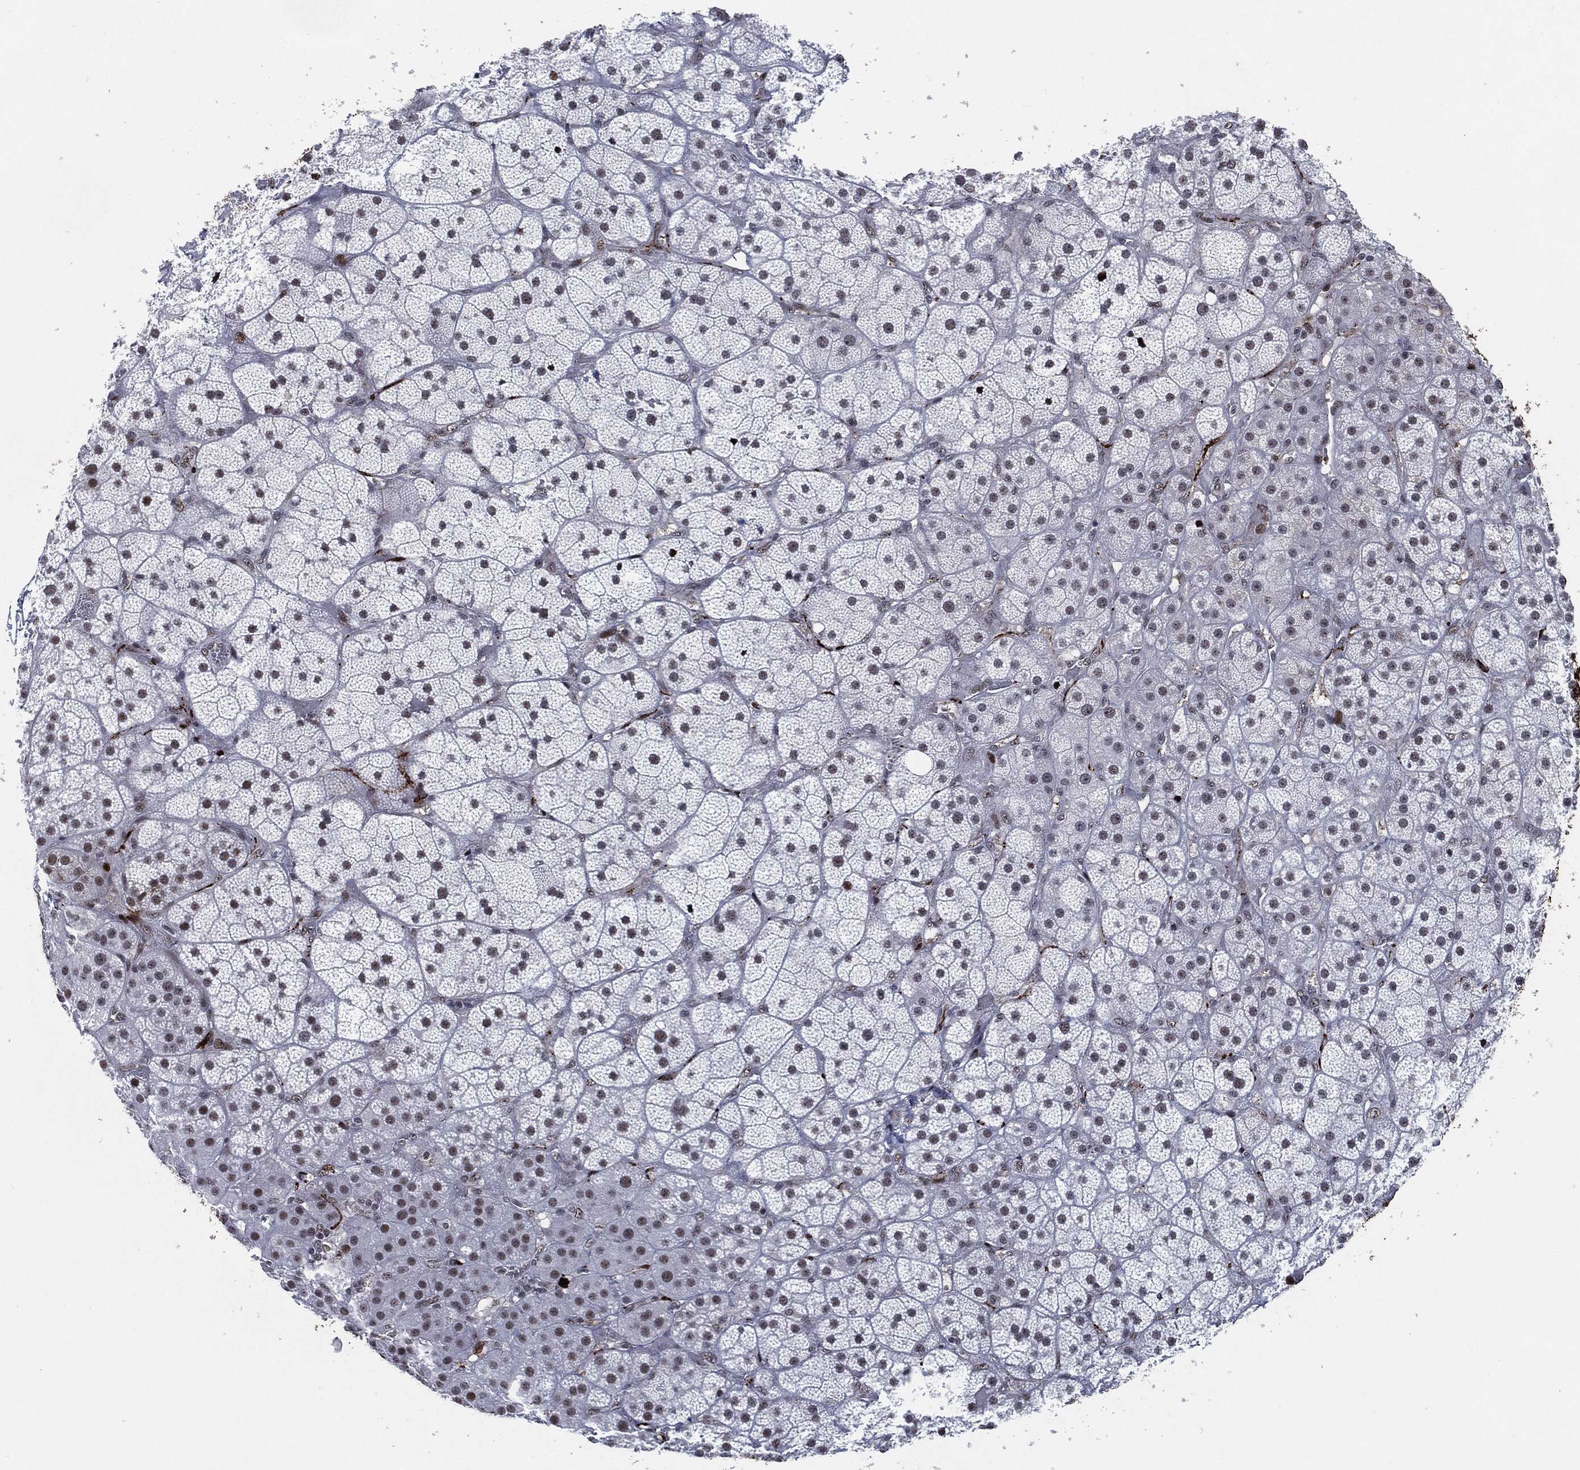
{"staining": {"intensity": "strong", "quantity": "<25%", "location": "nuclear"}, "tissue": "adrenal gland", "cell_type": "Glandular cells", "image_type": "normal", "snomed": [{"axis": "morphology", "description": "Normal tissue, NOS"}, {"axis": "topography", "description": "Adrenal gland"}], "caption": "Immunohistochemical staining of benign human adrenal gland reveals <25% levels of strong nuclear protein expression in approximately <25% of glandular cells.", "gene": "AKT2", "patient": {"sex": "male", "age": 57}}